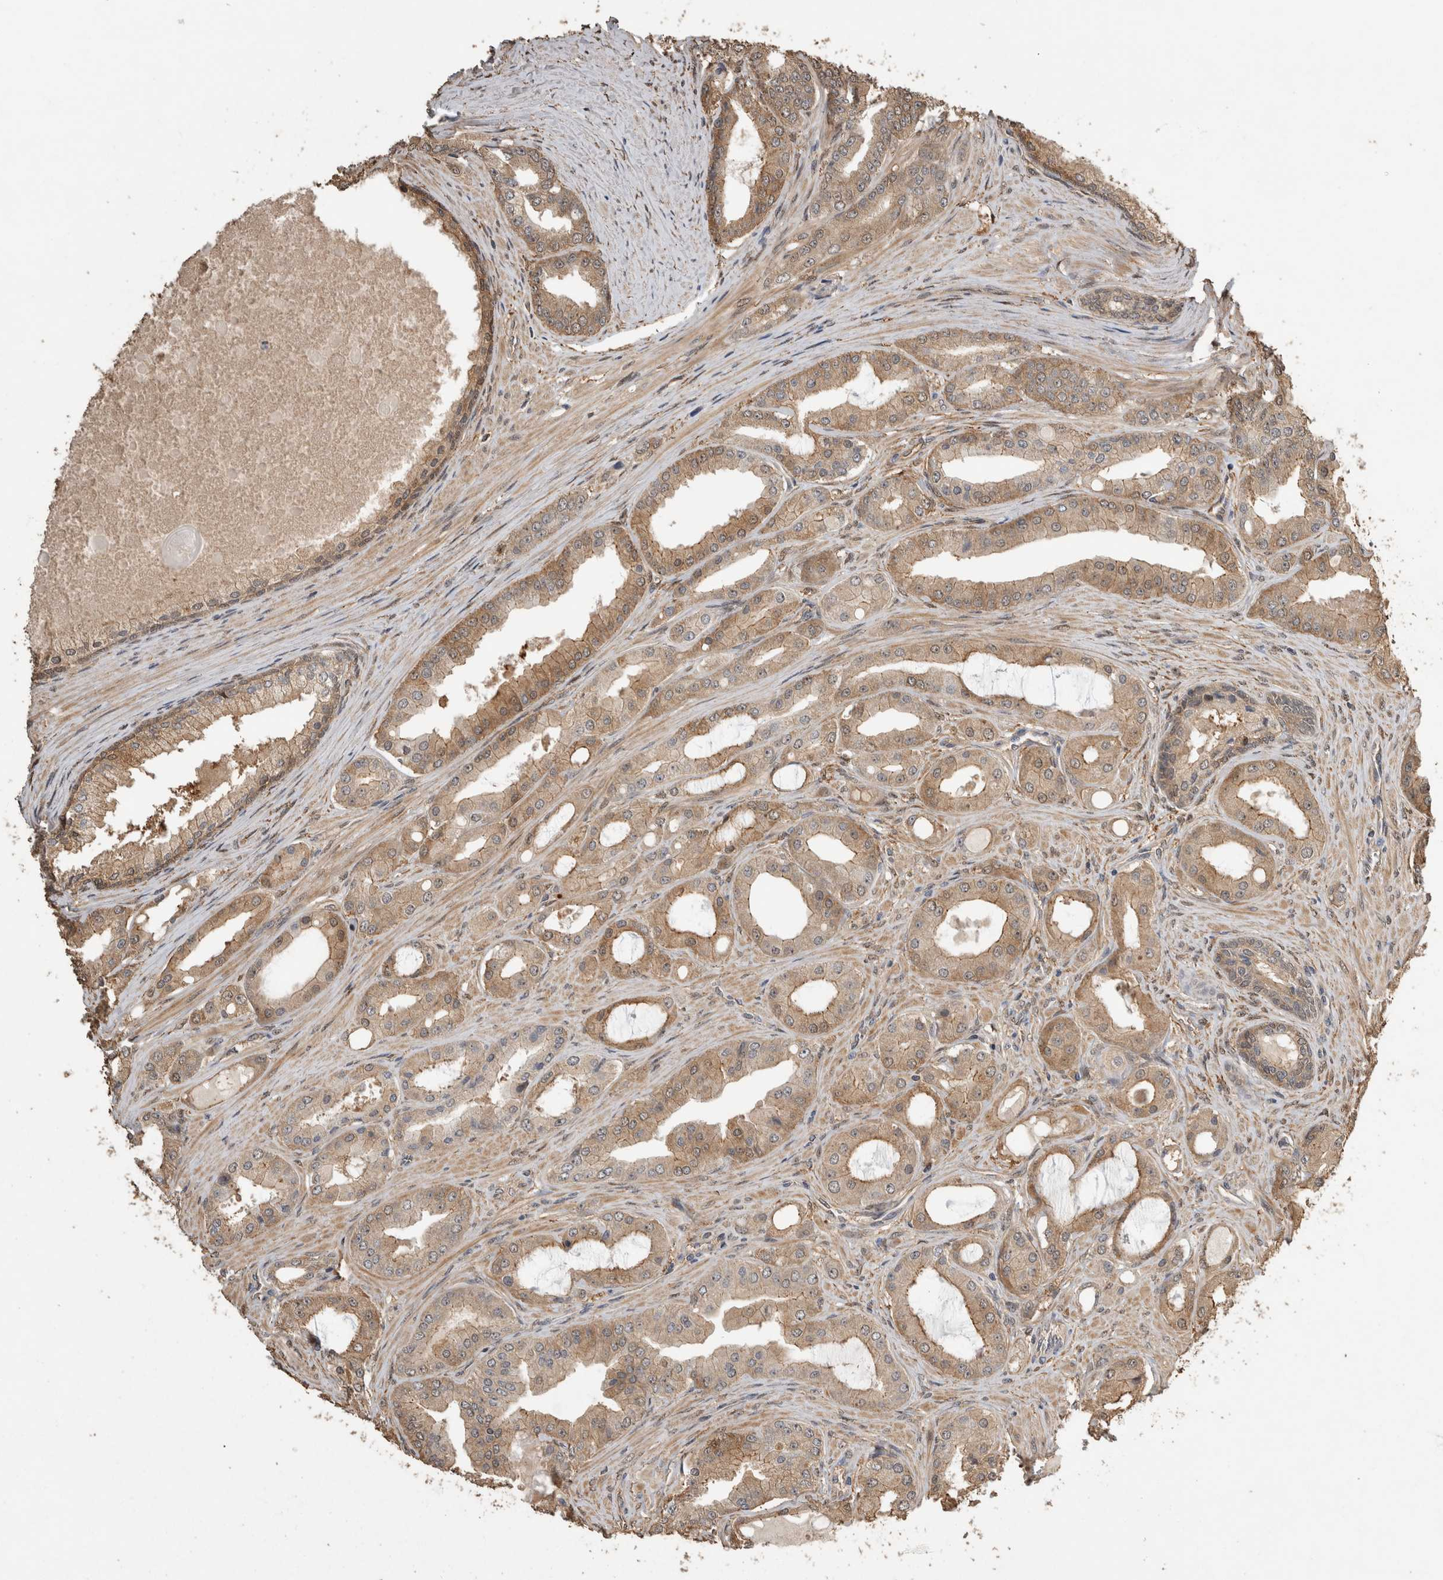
{"staining": {"intensity": "weak", "quantity": ">75%", "location": "cytoplasmic/membranous"}, "tissue": "prostate cancer", "cell_type": "Tumor cells", "image_type": "cancer", "snomed": [{"axis": "morphology", "description": "Adenocarcinoma, High grade"}, {"axis": "topography", "description": "Prostate"}], "caption": "Brown immunohistochemical staining in human prostate high-grade adenocarcinoma reveals weak cytoplasmic/membranous positivity in about >75% of tumor cells.", "gene": "RHPN1", "patient": {"sex": "male", "age": 60}}